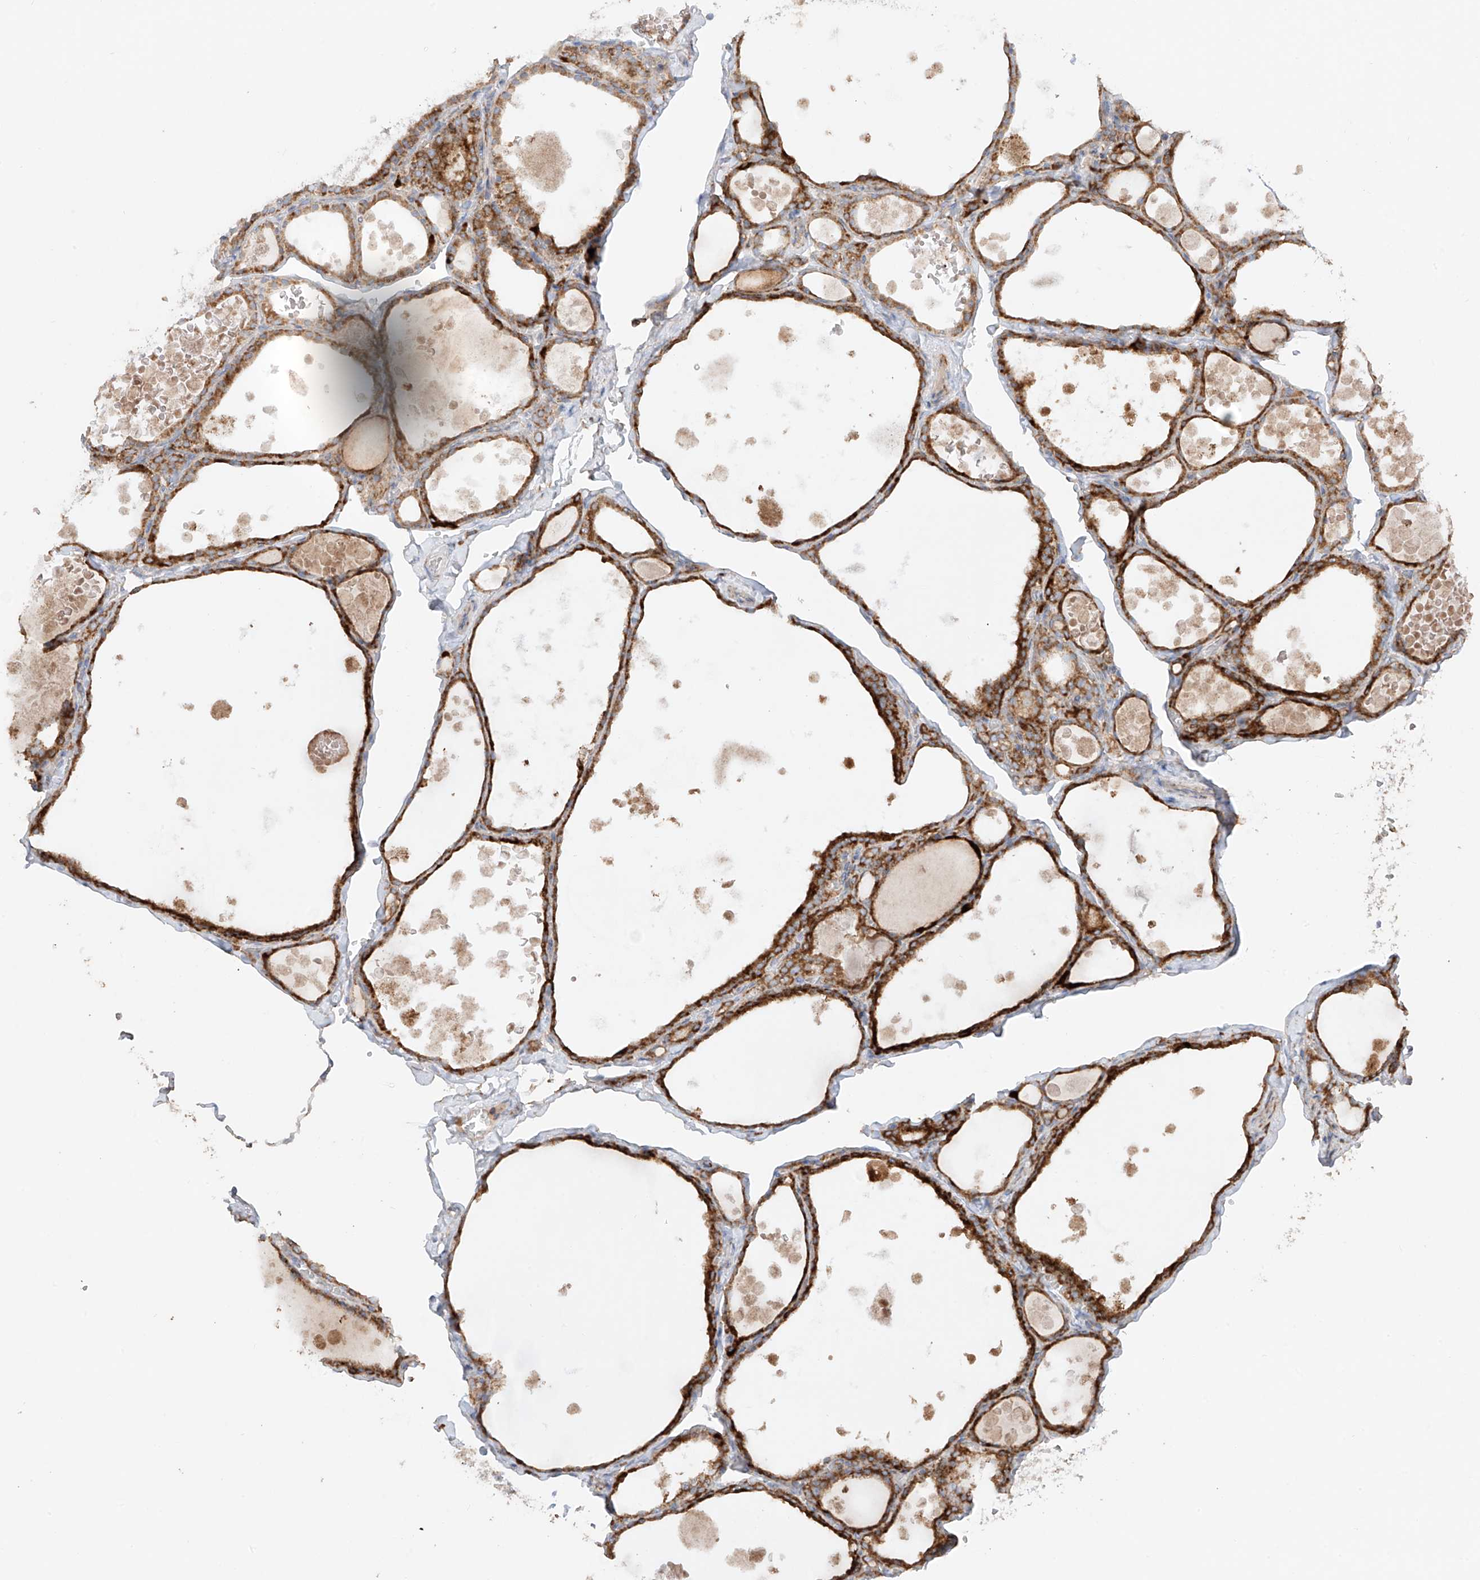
{"staining": {"intensity": "moderate", "quantity": ">75%", "location": "cytoplasmic/membranous"}, "tissue": "thyroid gland", "cell_type": "Glandular cells", "image_type": "normal", "snomed": [{"axis": "morphology", "description": "Normal tissue, NOS"}, {"axis": "topography", "description": "Thyroid gland"}], "caption": "The histopathology image demonstrates a brown stain indicating the presence of a protein in the cytoplasmic/membranous of glandular cells in thyroid gland.", "gene": "COLGALT2", "patient": {"sex": "male", "age": 56}}